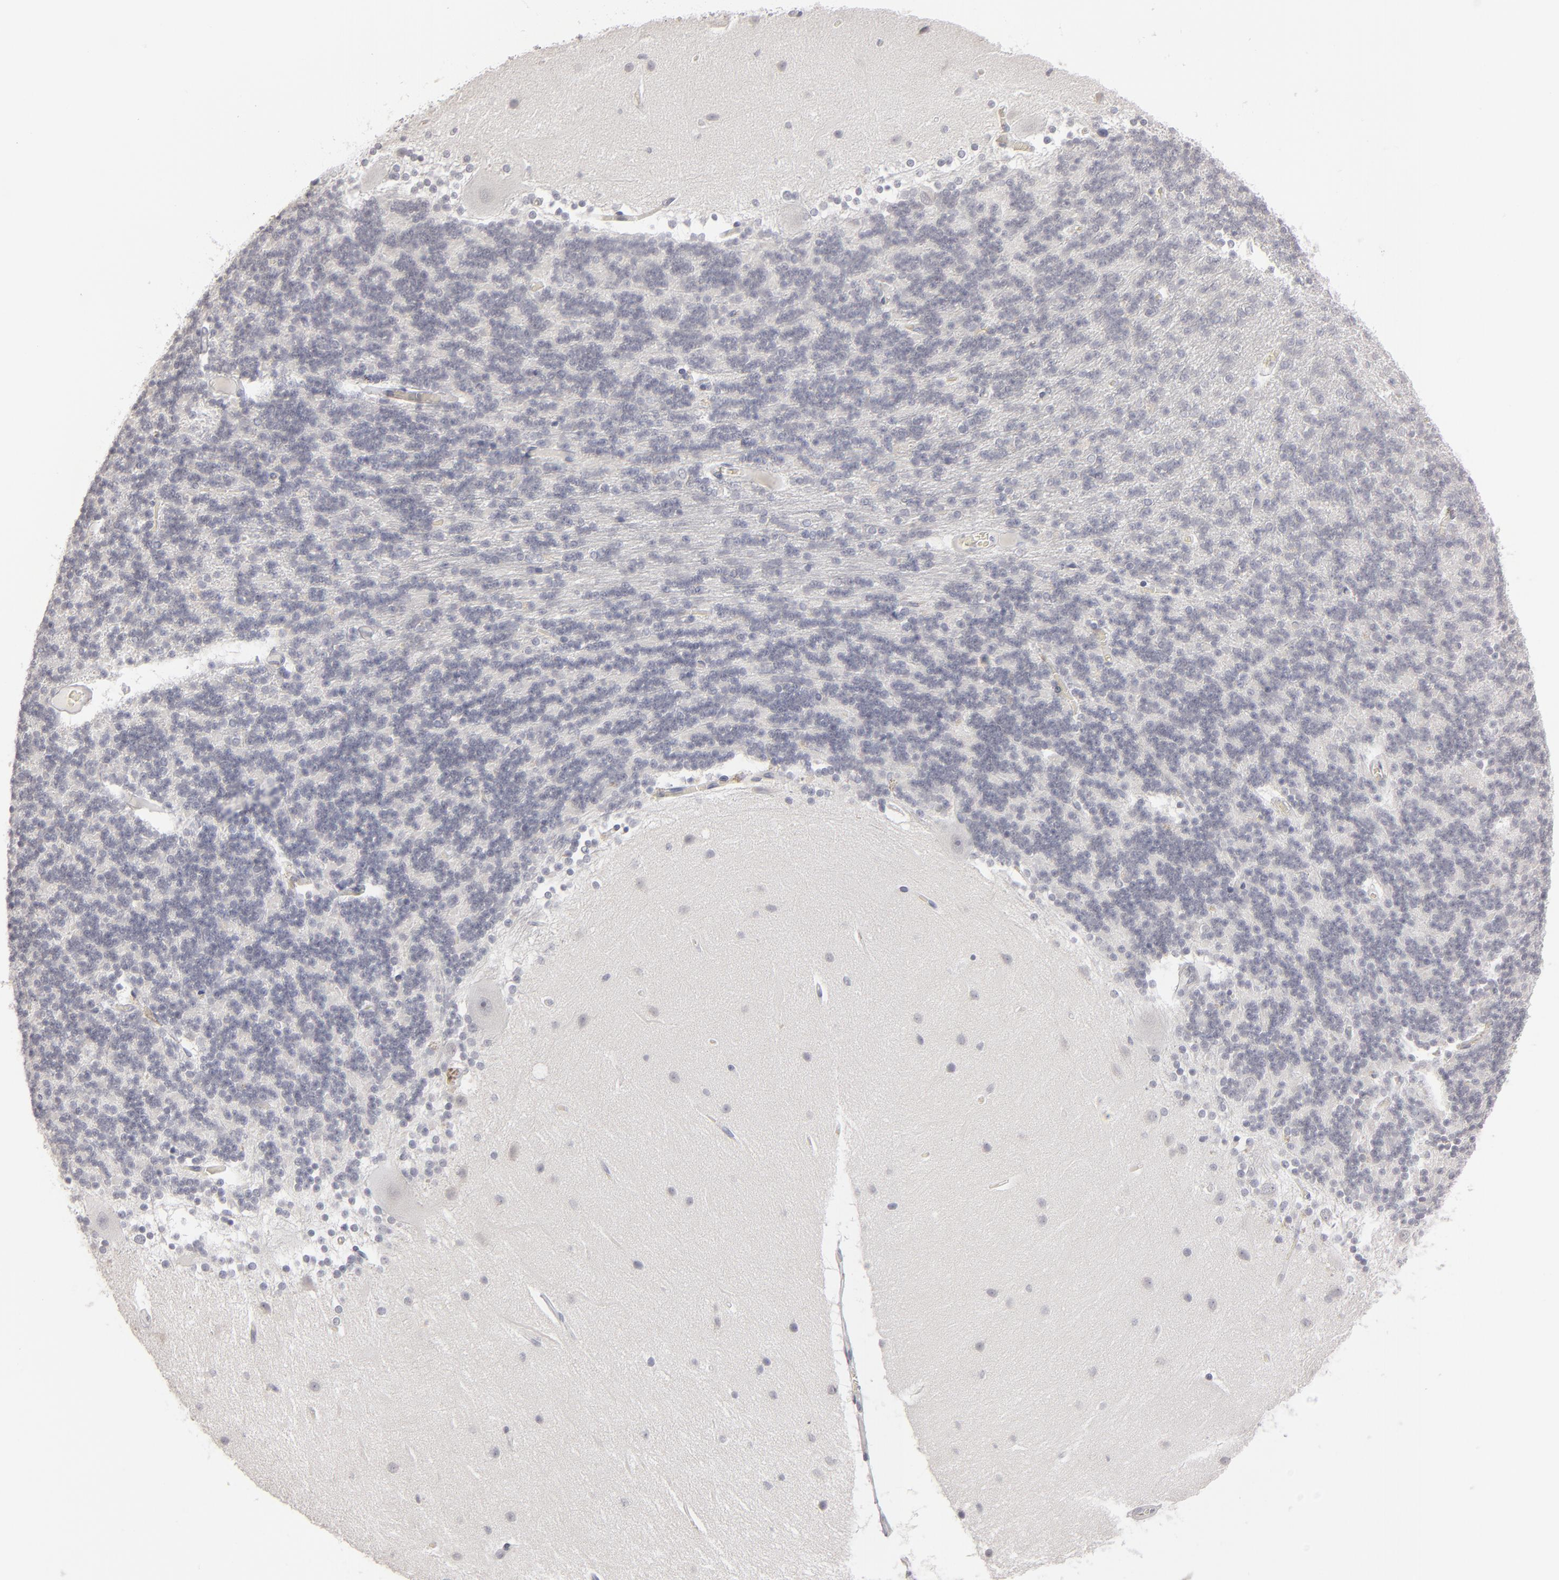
{"staining": {"intensity": "negative", "quantity": "none", "location": "none"}, "tissue": "cerebellum", "cell_type": "Cells in granular layer", "image_type": "normal", "snomed": [{"axis": "morphology", "description": "Normal tissue, NOS"}, {"axis": "topography", "description": "Cerebellum"}], "caption": "The micrograph demonstrates no staining of cells in granular layer in normal cerebellum.", "gene": "KIAA1210", "patient": {"sex": "female", "age": 54}}